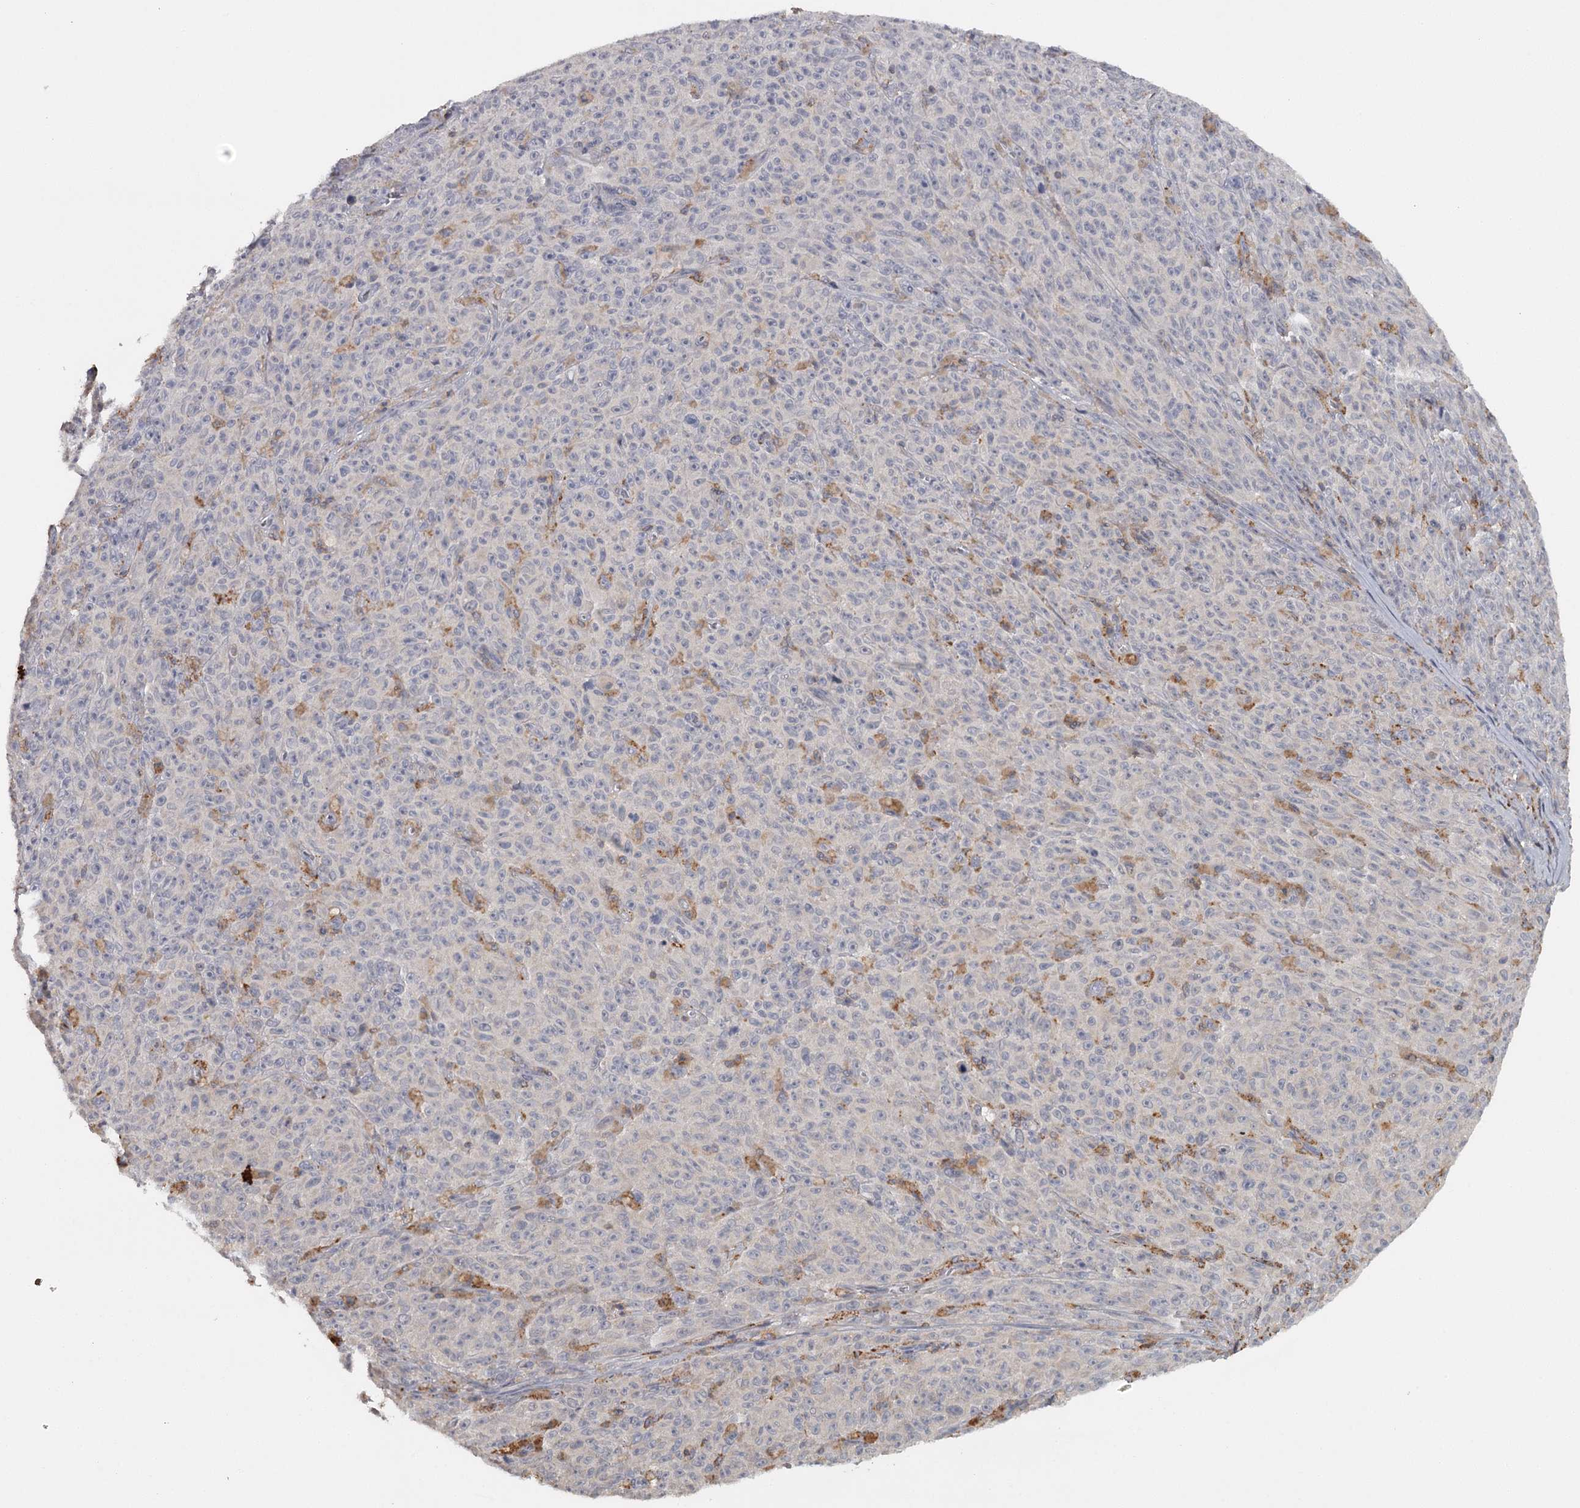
{"staining": {"intensity": "negative", "quantity": "none", "location": "none"}, "tissue": "melanoma", "cell_type": "Tumor cells", "image_type": "cancer", "snomed": [{"axis": "morphology", "description": "Malignant melanoma, NOS"}, {"axis": "topography", "description": "Skin"}], "caption": "The image reveals no significant expression in tumor cells of malignant melanoma.", "gene": "FAXC", "patient": {"sex": "female", "age": 82}}